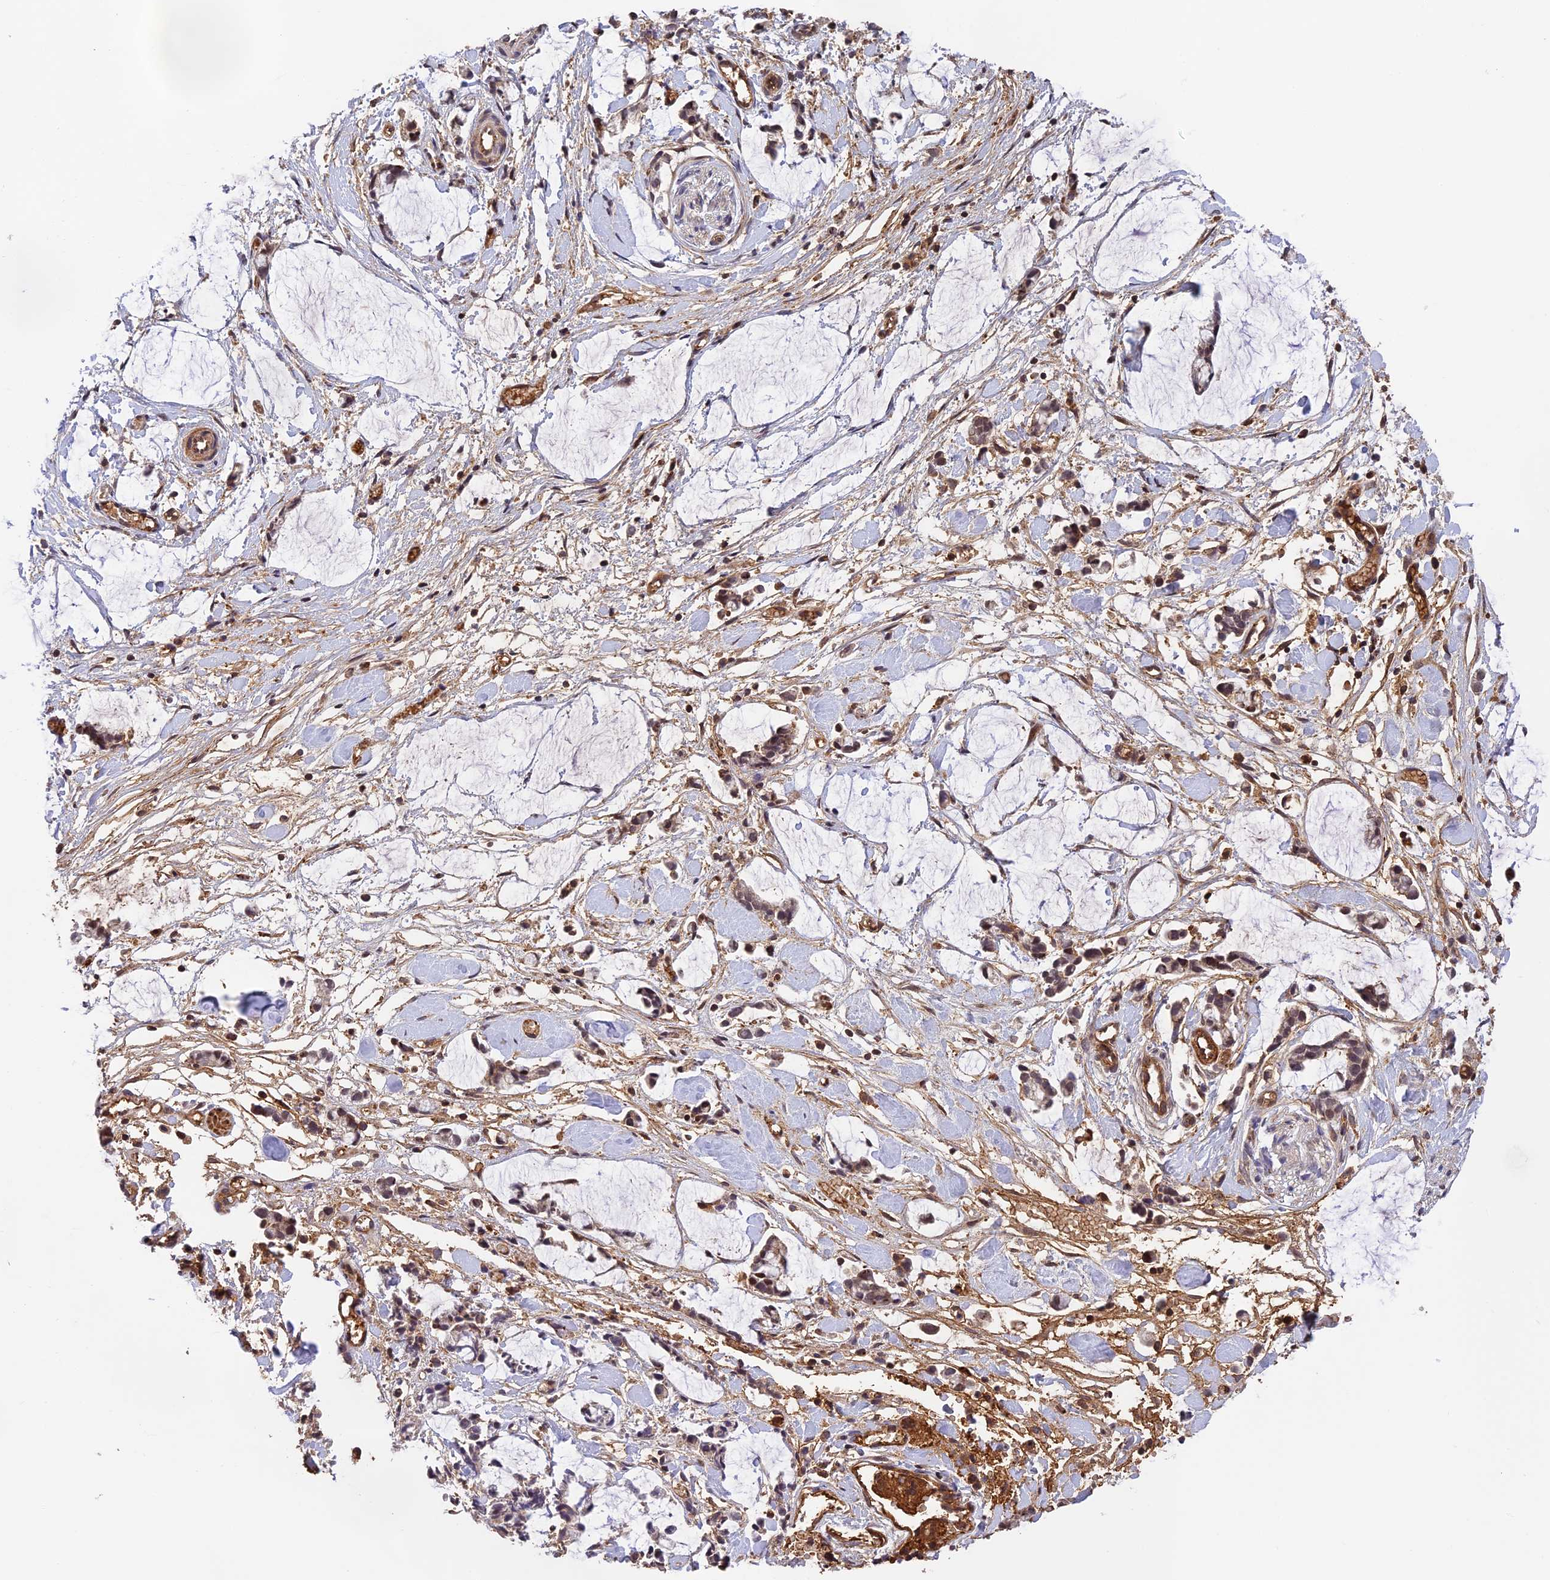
{"staining": {"intensity": "negative", "quantity": "<25%", "location": "cytoplasmic/membranous"}, "tissue": "adipose tissue", "cell_type": "Adipocytes", "image_type": "normal", "snomed": [{"axis": "morphology", "description": "Normal tissue, NOS"}, {"axis": "morphology", "description": "Adenocarcinoma, NOS"}, {"axis": "topography", "description": "Smooth muscle"}, {"axis": "topography", "description": "Colon"}], "caption": "This micrograph is of unremarkable adipose tissue stained with immunohistochemistry to label a protein in brown with the nuclei are counter-stained blue. There is no staining in adipocytes. (DAB (3,3'-diaminobenzidine) immunohistochemistry visualized using brightfield microscopy, high magnification).", "gene": "OSBPL1A", "patient": {"sex": "male", "age": 14}}